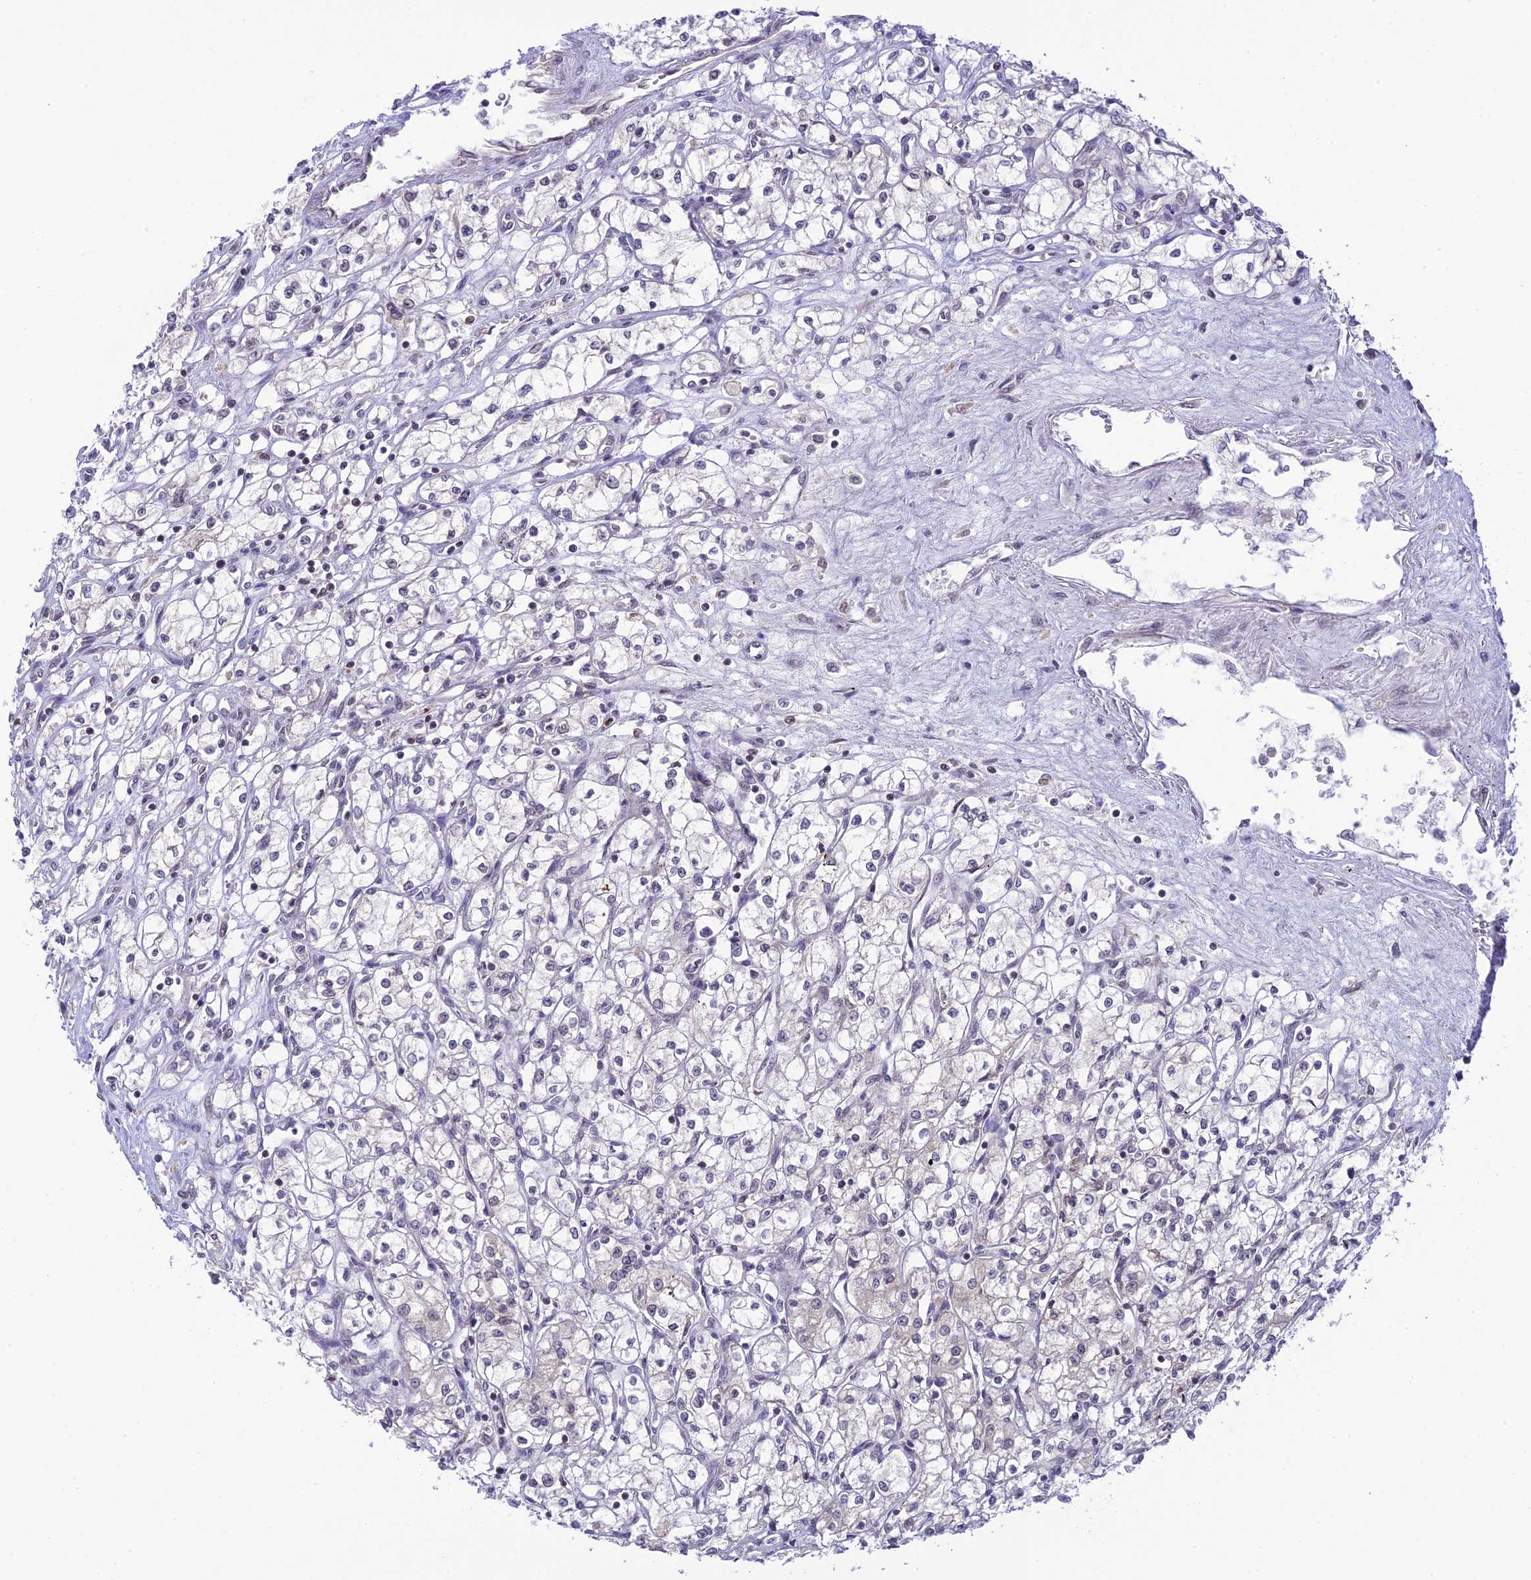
{"staining": {"intensity": "negative", "quantity": "none", "location": "none"}, "tissue": "renal cancer", "cell_type": "Tumor cells", "image_type": "cancer", "snomed": [{"axis": "morphology", "description": "Adenocarcinoma, NOS"}, {"axis": "topography", "description": "Kidney"}], "caption": "This is an immunohistochemistry (IHC) histopathology image of human adenocarcinoma (renal). There is no positivity in tumor cells.", "gene": "TEKT1", "patient": {"sex": "male", "age": 59}}